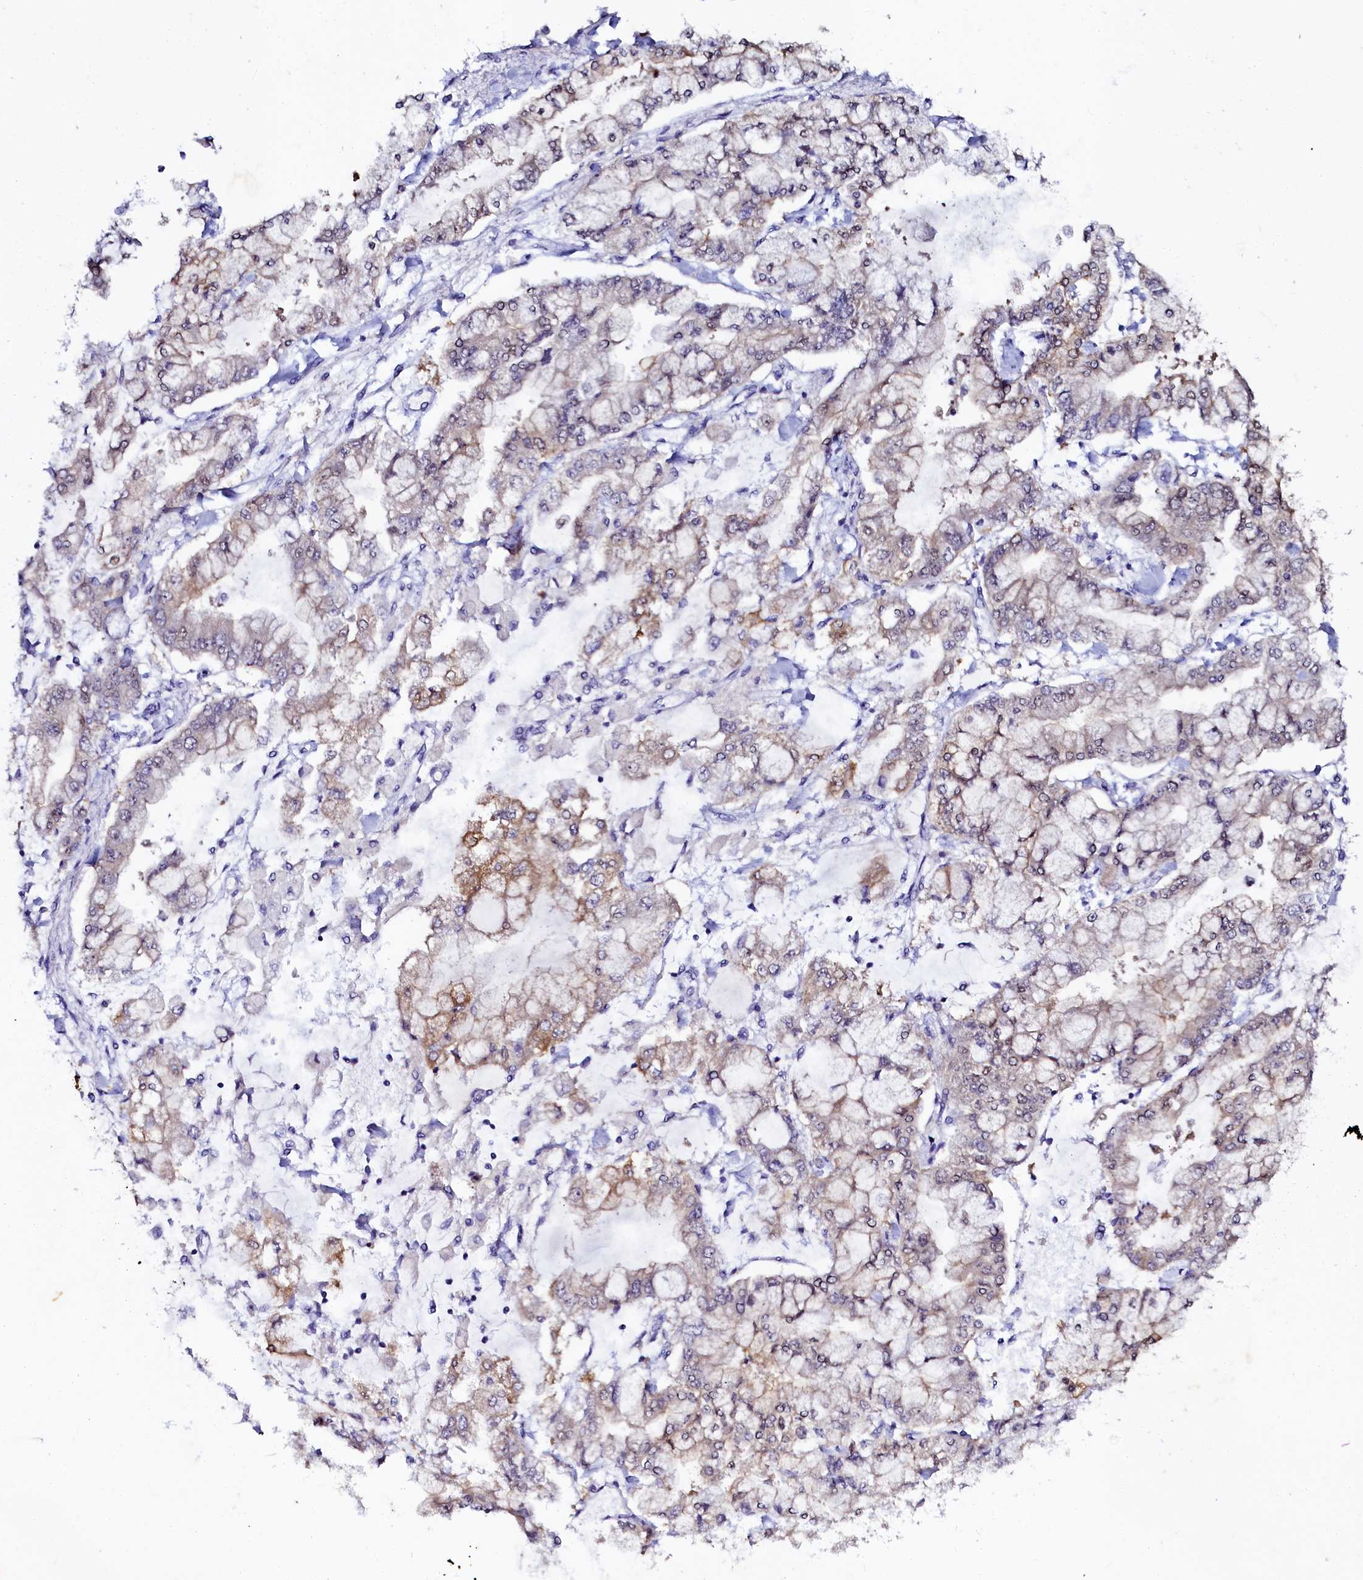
{"staining": {"intensity": "weak", "quantity": "25%-75%", "location": "cytoplasmic/membranous,nuclear"}, "tissue": "stomach cancer", "cell_type": "Tumor cells", "image_type": "cancer", "snomed": [{"axis": "morphology", "description": "Normal tissue, NOS"}, {"axis": "morphology", "description": "Adenocarcinoma, NOS"}, {"axis": "topography", "description": "Stomach, upper"}, {"axis": "topography", "description": "Stomach"}], "caption": "Immunohistochemistry (IHC) image of human stomach adenocarcinoma stained for a protein (brown), which shows low levels of weak cytoplasmic/membranous and nuclear positivity in approximately 25%-75% of tumor cells.", "gene": "SORD", "patient": {"sex": "male", "age": 76}}